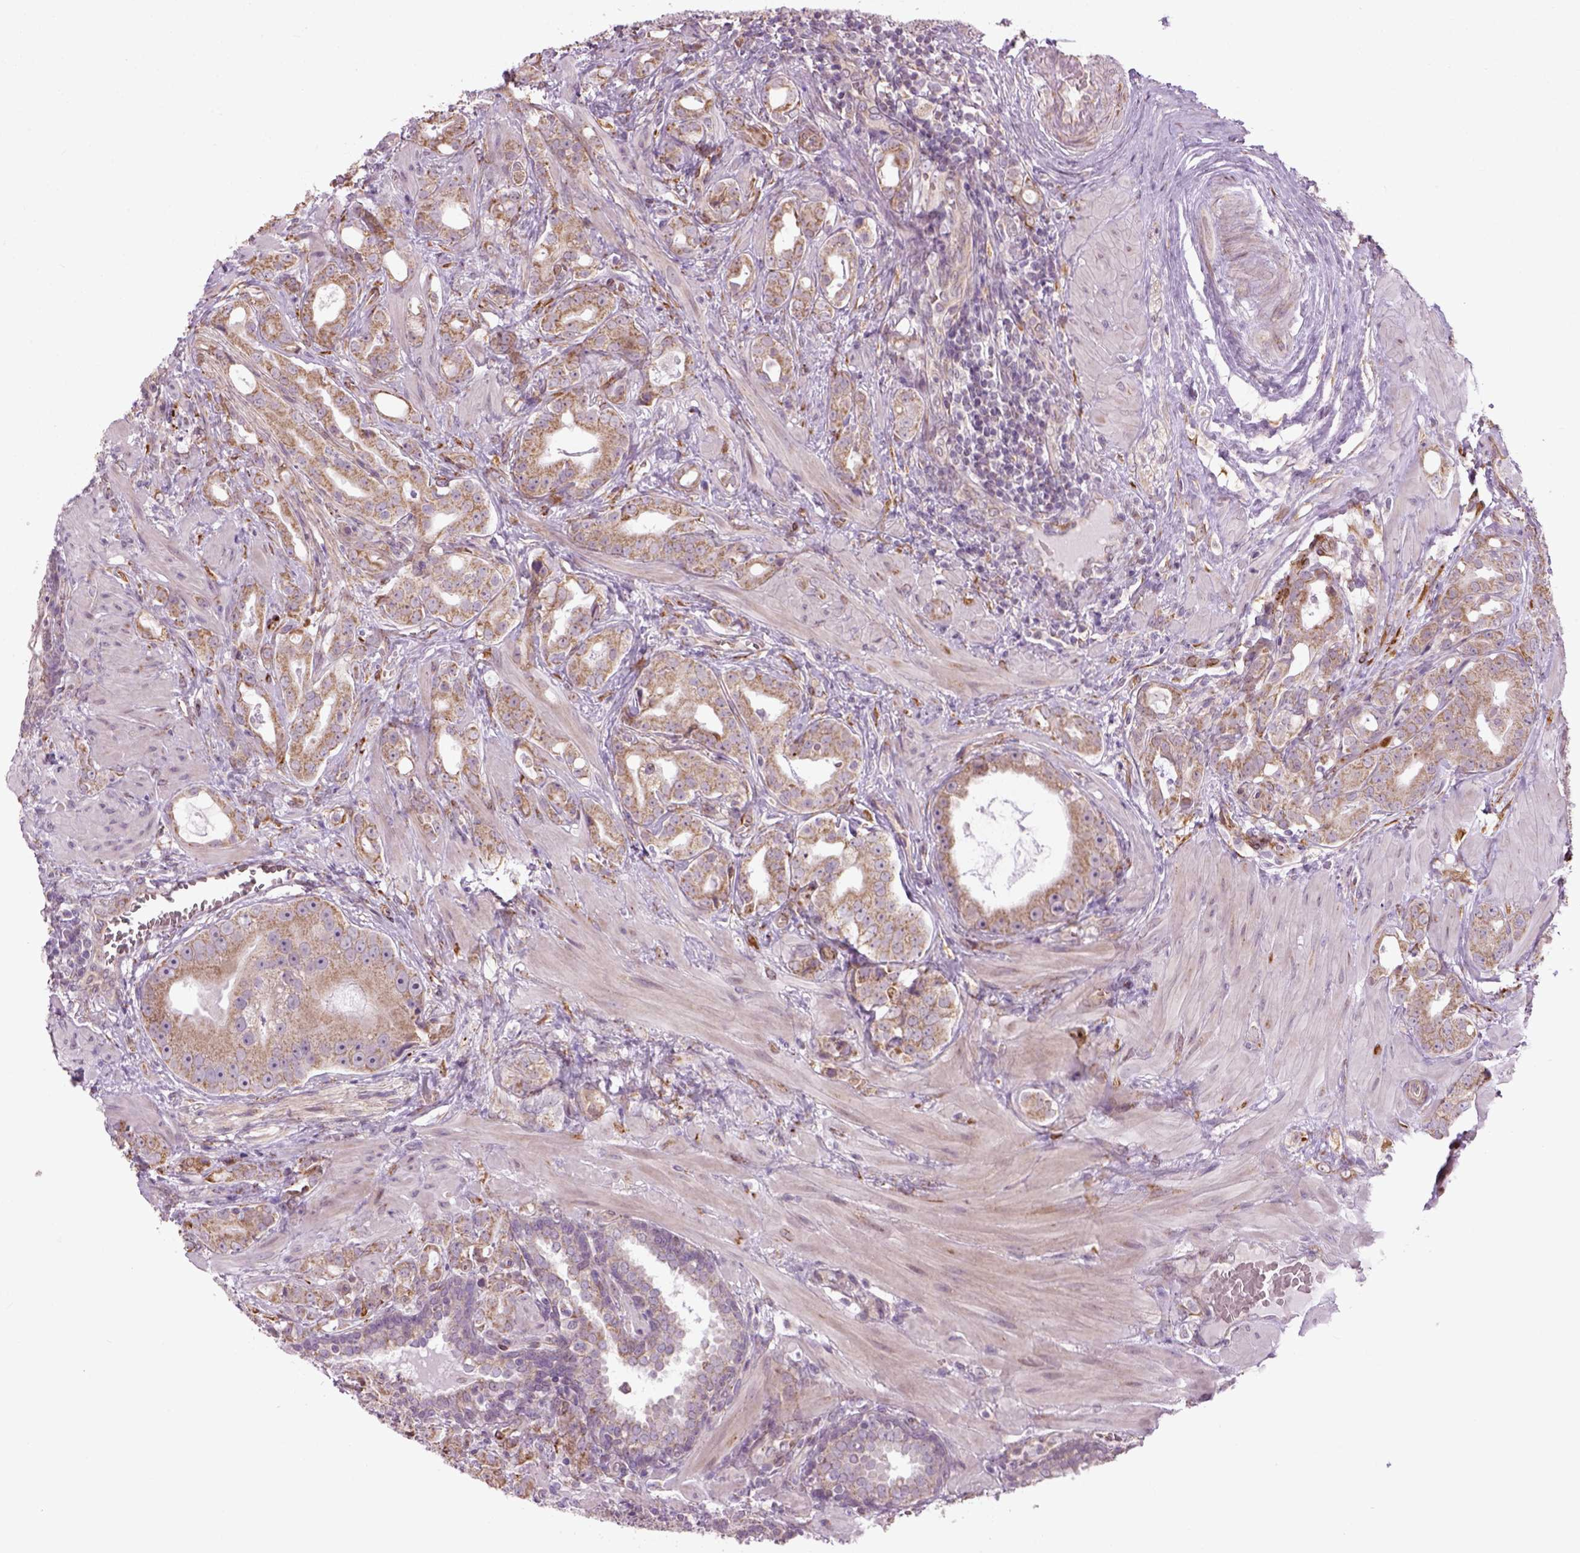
{"staining": {"intensity": "moderate", "quantity": ">75%", "location": "cytoplasmic/membranous"}, "tissue": "prostate cancer", "cell_type": "Tumor cells", "image_type": "cancer", "snomed": [{"axis": "morphology", "description": "Adenocarcinoma, NOS"}, {"axis": "topography", "description": "Prostate"}], "caption": "The histopathology image shows a brown stain indicating the presence of a protein in the cytoplasmic/membranous of tumor cells in prostate adenocarcinoma.", "gene": "XK", "patient": {"sex": "male", "age": 57}}